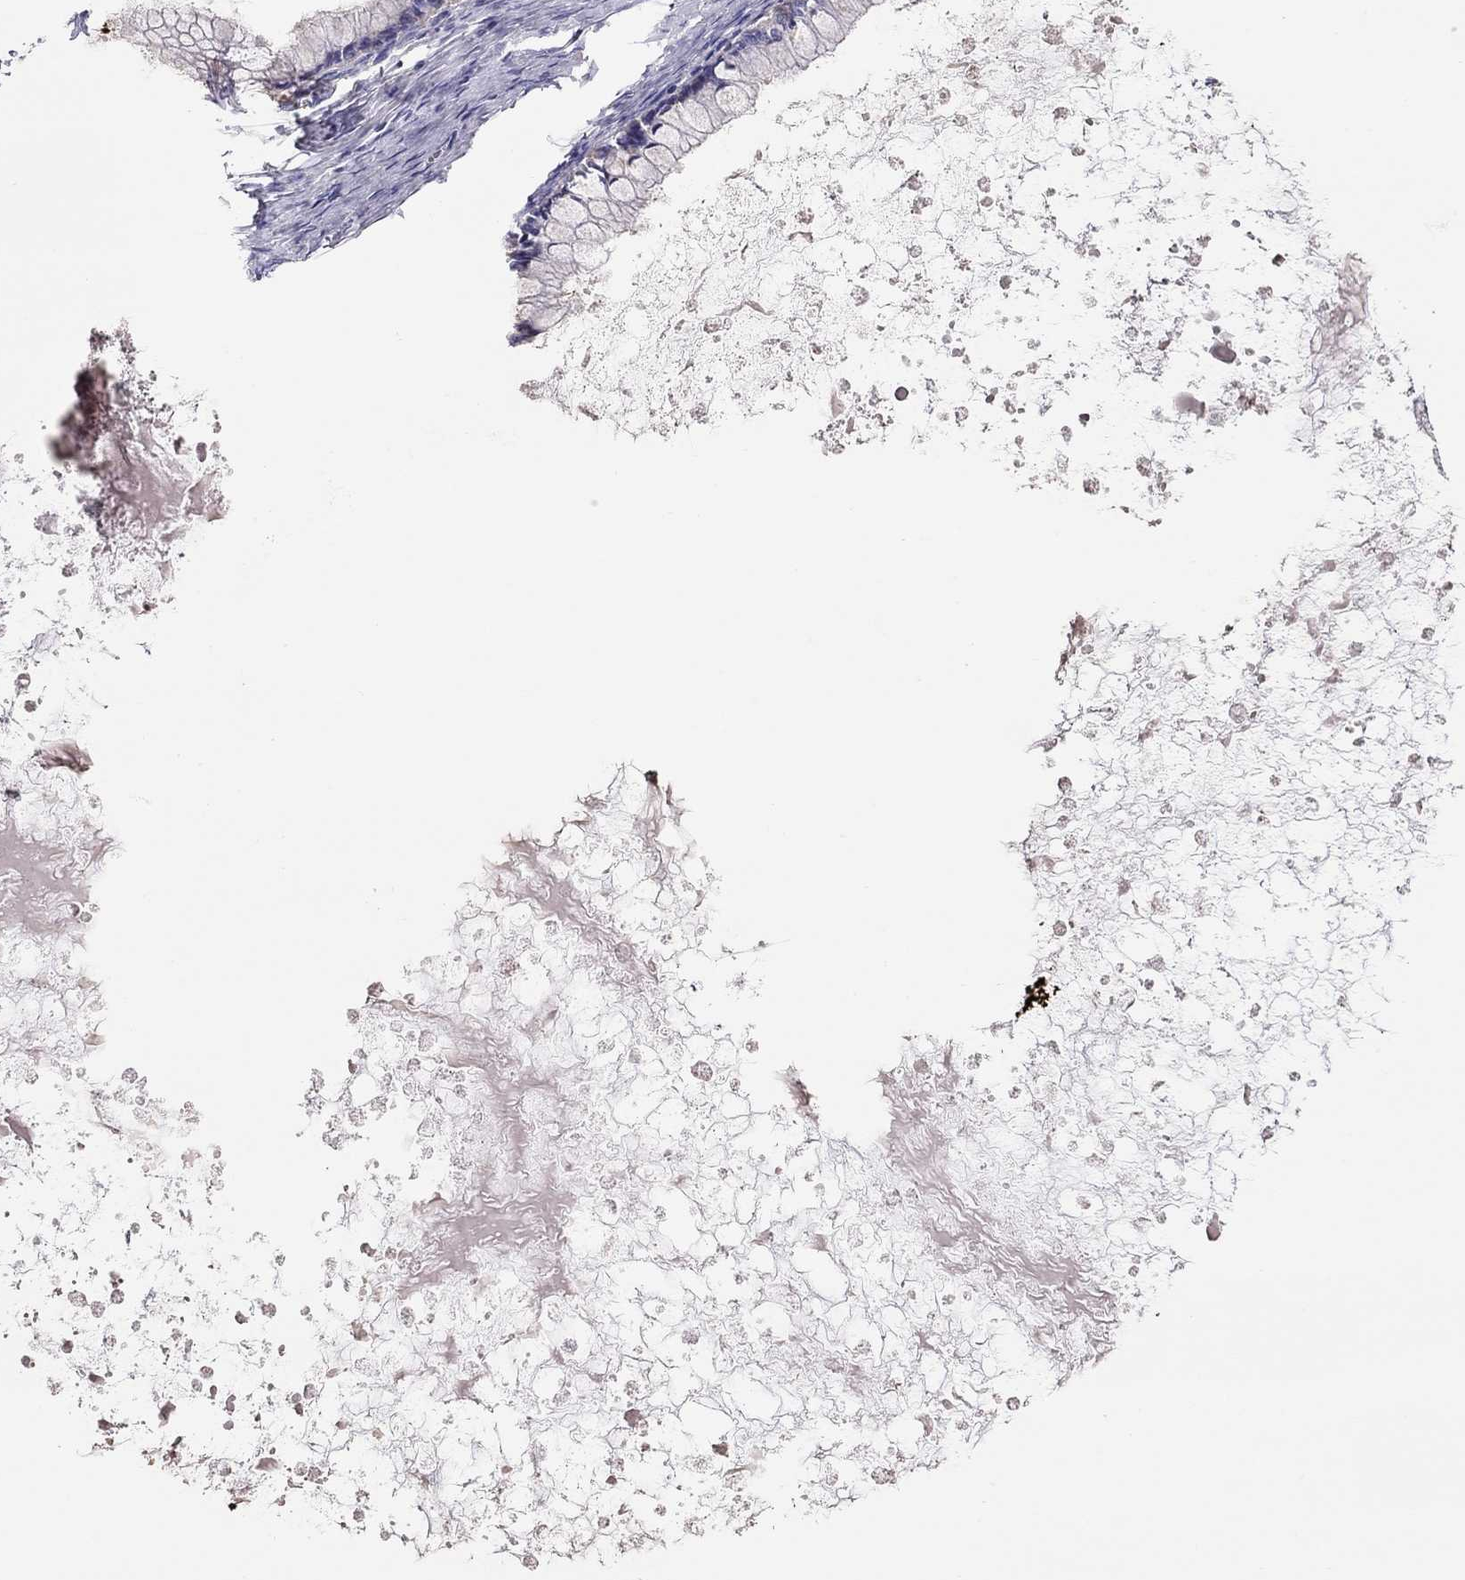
{"staining": {"intensity": "negative", "quantity": "none", "location": "none"}, "tissue": "ovarian cancer", "cell_type": "Tumor cells", "image_type": "cancer", "snomed": [{"axis": "morphology", "description": "Cystadenocarcinoma, mucinous, NOS"}, {"axis": "topography", "description": "Ovary"}], "caption": "DAB (3,3'-diaminobenzidine) immunohistochemical staining of human ovarian mucinous cystadenocarcinoma reveals no significant expression in tumor cells. (DAB (3,3'-diaminobenzidine) immunohistochemistry (IHC), high magnification).", "gene": "ALOX15B", "patient": {"sex": "female", "age": 67}}